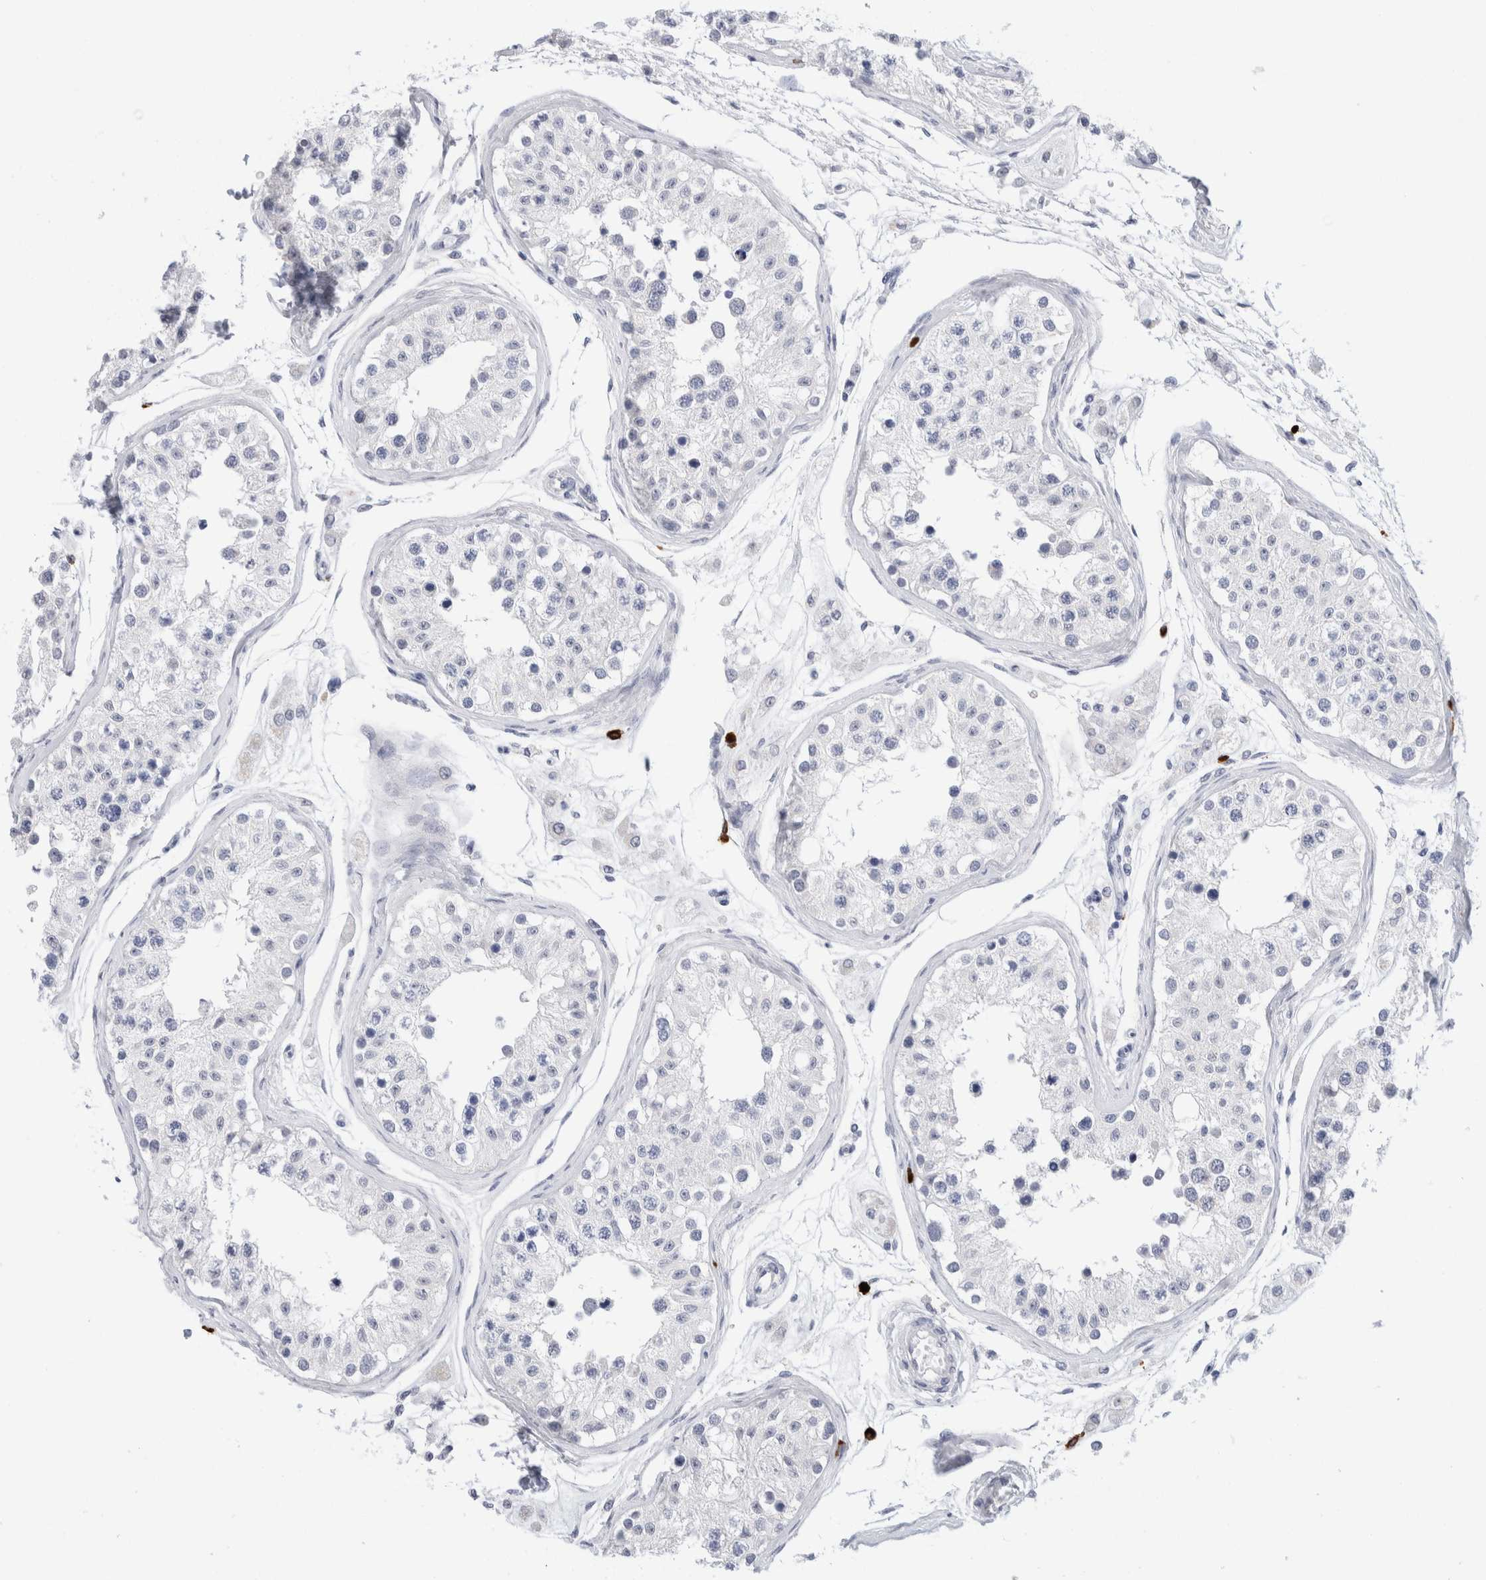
{"staining": {"intensity": "negative", "quantity": "none", "location": "none"}, "tissue": "testis", "cell_type": "Cells in seminiferous ducts", "image_type": "normal", "snomed": [{"axis": "morphology", "description": "Normal tissue, NOS"}, {"axis": "morphology", "description": "Adenocarcinoma, metastatic, NOS"}, {"axis": "topography", "description": "Testis"}], "caption": "DAB (3,3'-diaminobenzidine) immunohistochemical staining of benign testis displays no significant positivity in cells in seminiferous ducts.", "gene": "SLC22A12", "patient": {"sex": "male", "age": 26}}